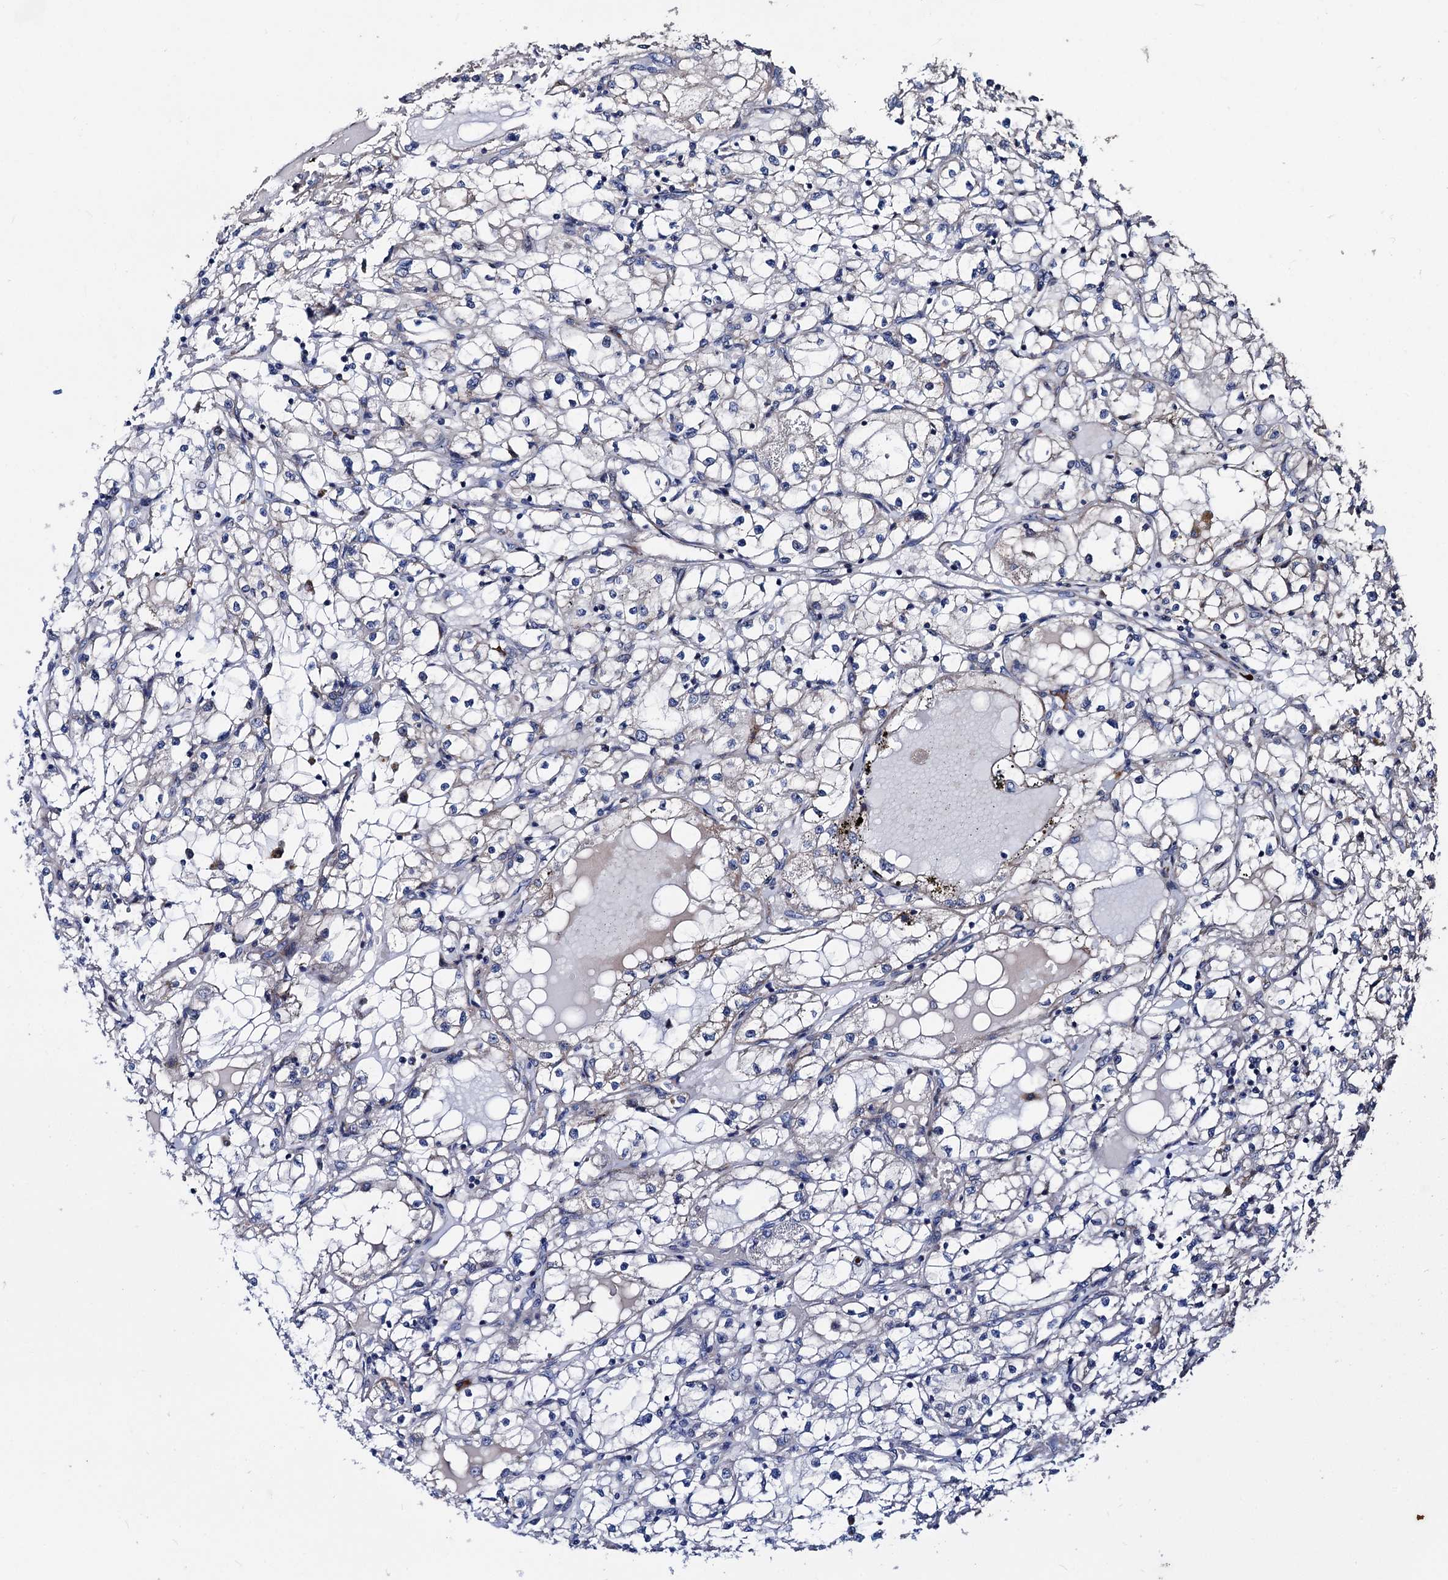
{"staining": {"intensity": "negative", "quantity": "none", "location": "none"}, "tissue": "renal cancer", "cell_type": "Tumor cells", "image_type": "cancer", "snomed": [{"axis": "morphology", "description": "Adenocarcinoma, NOS"}, {"axis": "topography", "description": "Kidney"}], "caption": "Tumor cells are negative for brown protein staining in renal adenocarcinoma.", "gene": "AKAP11", "patient": {"sex": "male", "age": 56}}